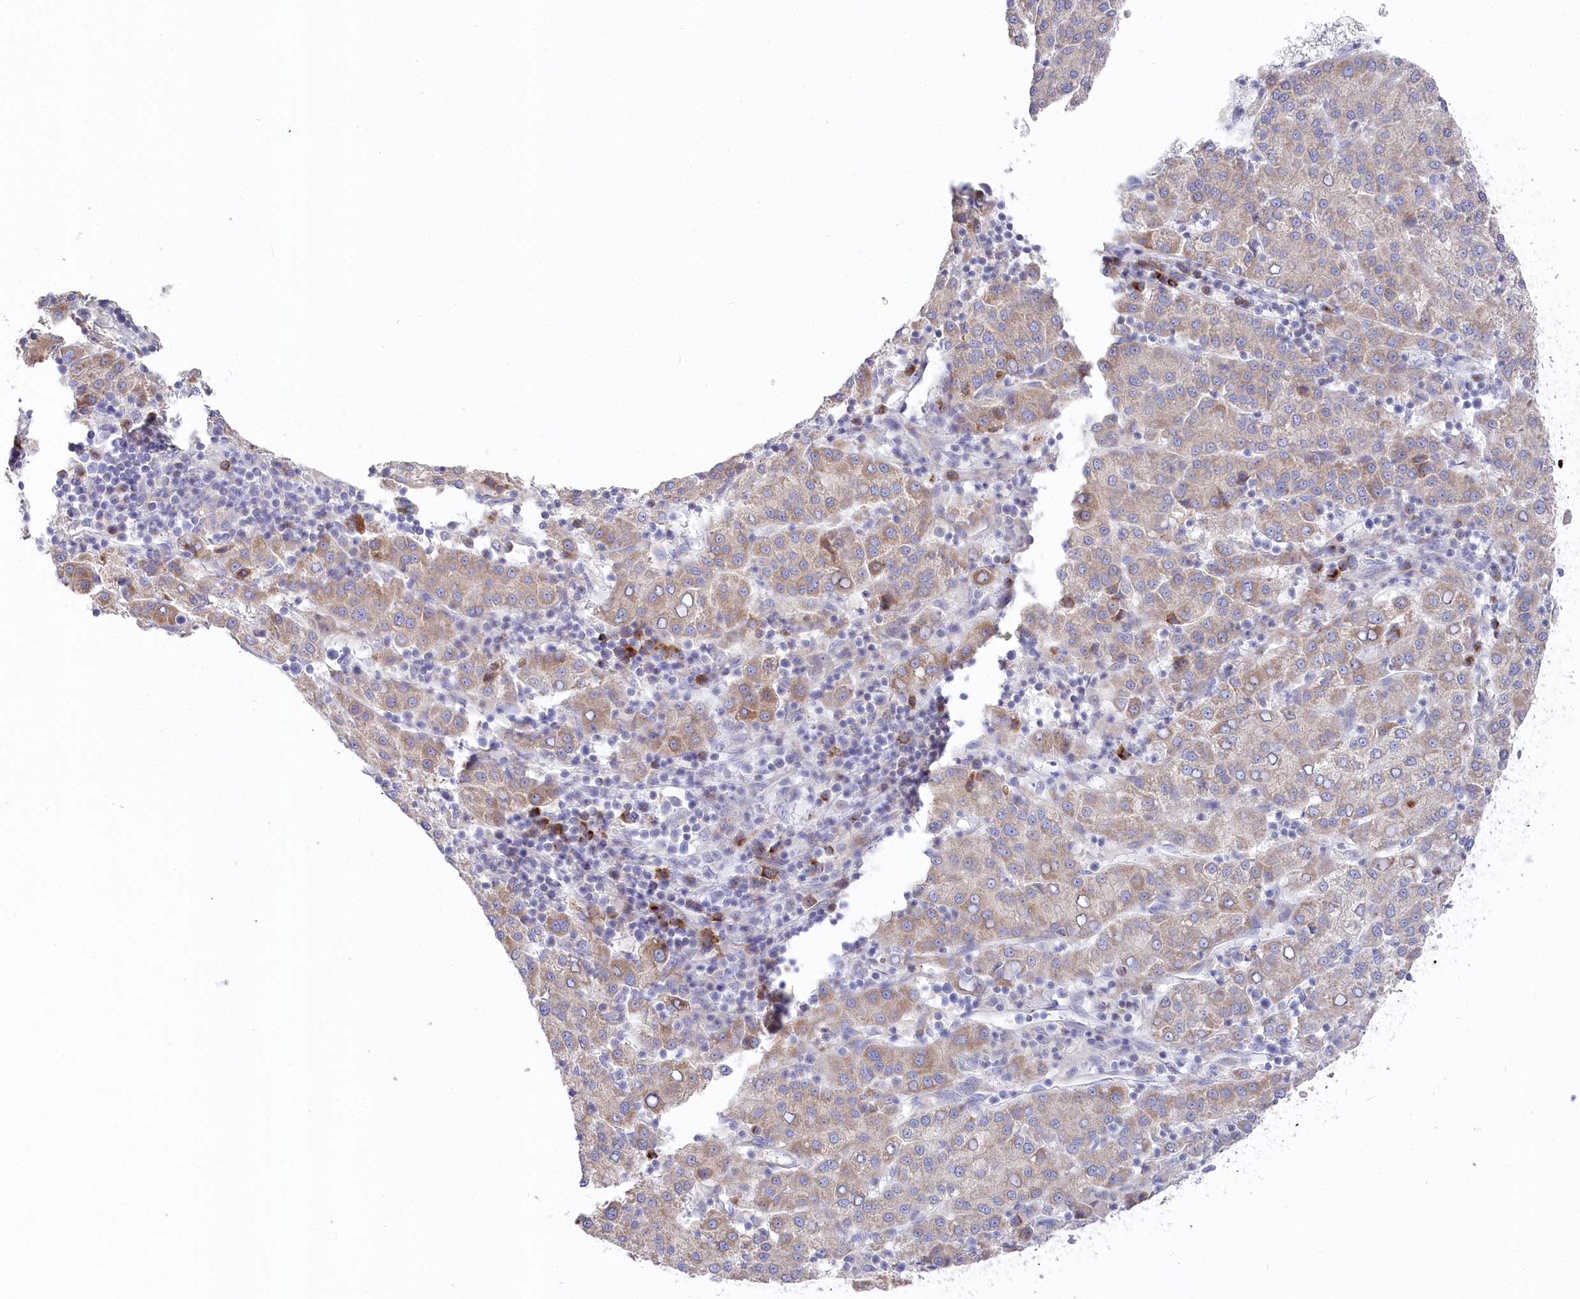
{"staining": {"intensity": "weak", "quantity": ">75%", "location": "cytoplasmic/membranous"}, "tissue": "liver cancer", "cell_type": "Tumor cells", "image_type": "cancer", "snomed": [{"axis": "morphology", "description": "Carcinoma, Hepatocellular, NOS"}, {"axis": "topography", "description": "Liver"}], "caption": "Weak cytoplasmic/membranous positivity for a protein is appreciated in about >75% of tumor cells of liver hepatocellular carcinoma using IHC.", "gene": "POGLUT1", "patient": {"sex": "female", "age": 58}}